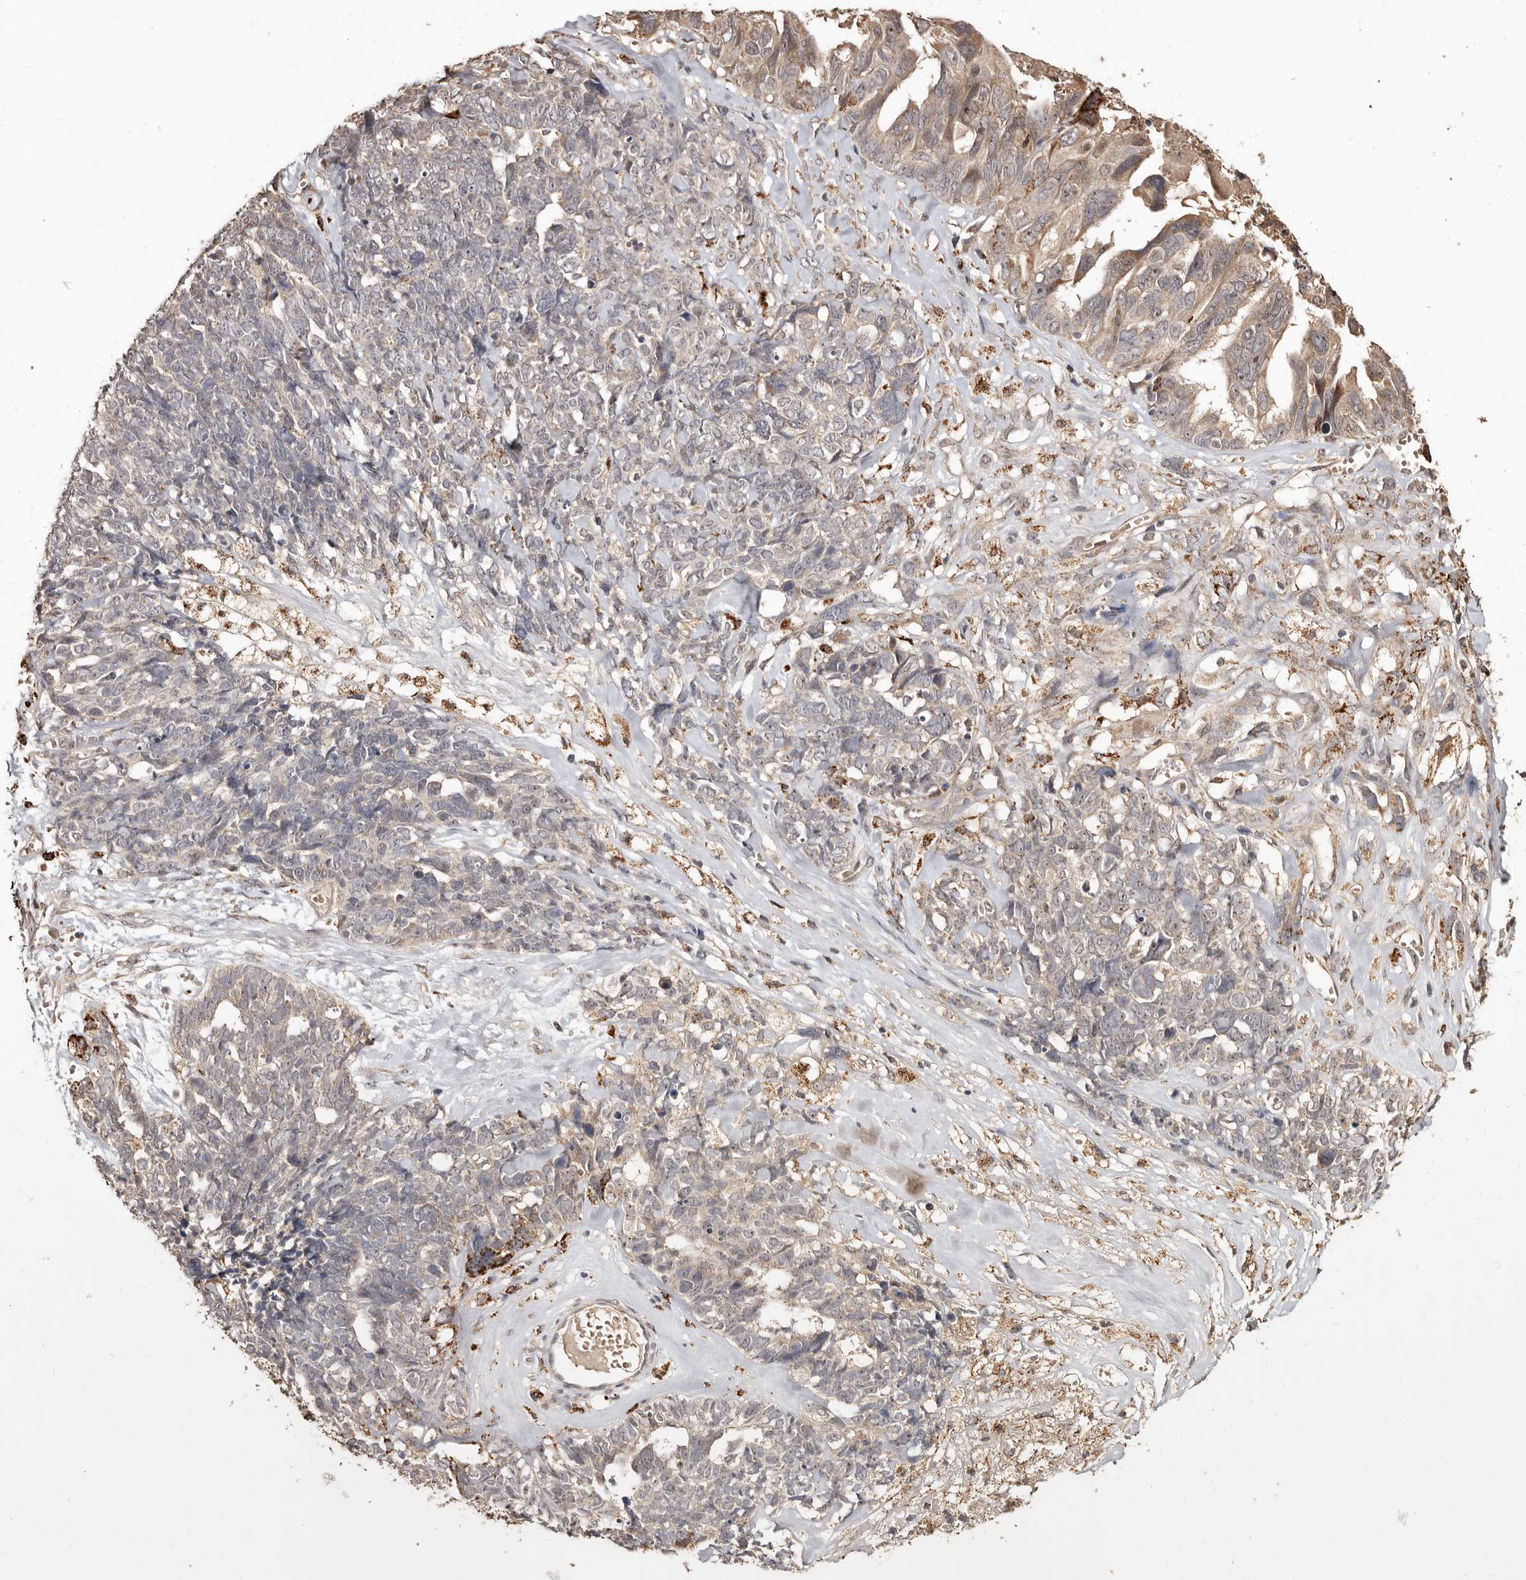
{"staining": {"intensity": "moderate", "quantity": "<25%", "location": "cytoplasmic/membranous"}, "tissue": "ovarian cancer", "cell_type": "Tumor cells", "image_type": "cancer", "snomed": [{"axis": "morphology", "description": "Cystadenocarcinoma, serous, NOS"}, {"axis": "topography", "description": "Ovary"}], "caption": "IHC of ovarian cancer exhibits low levels of moderate cytoplasmic/membranous expression in about <25% of tumor cells.", "gene": "AKAP7", "patient": {"sex": "female", "age": 79}}